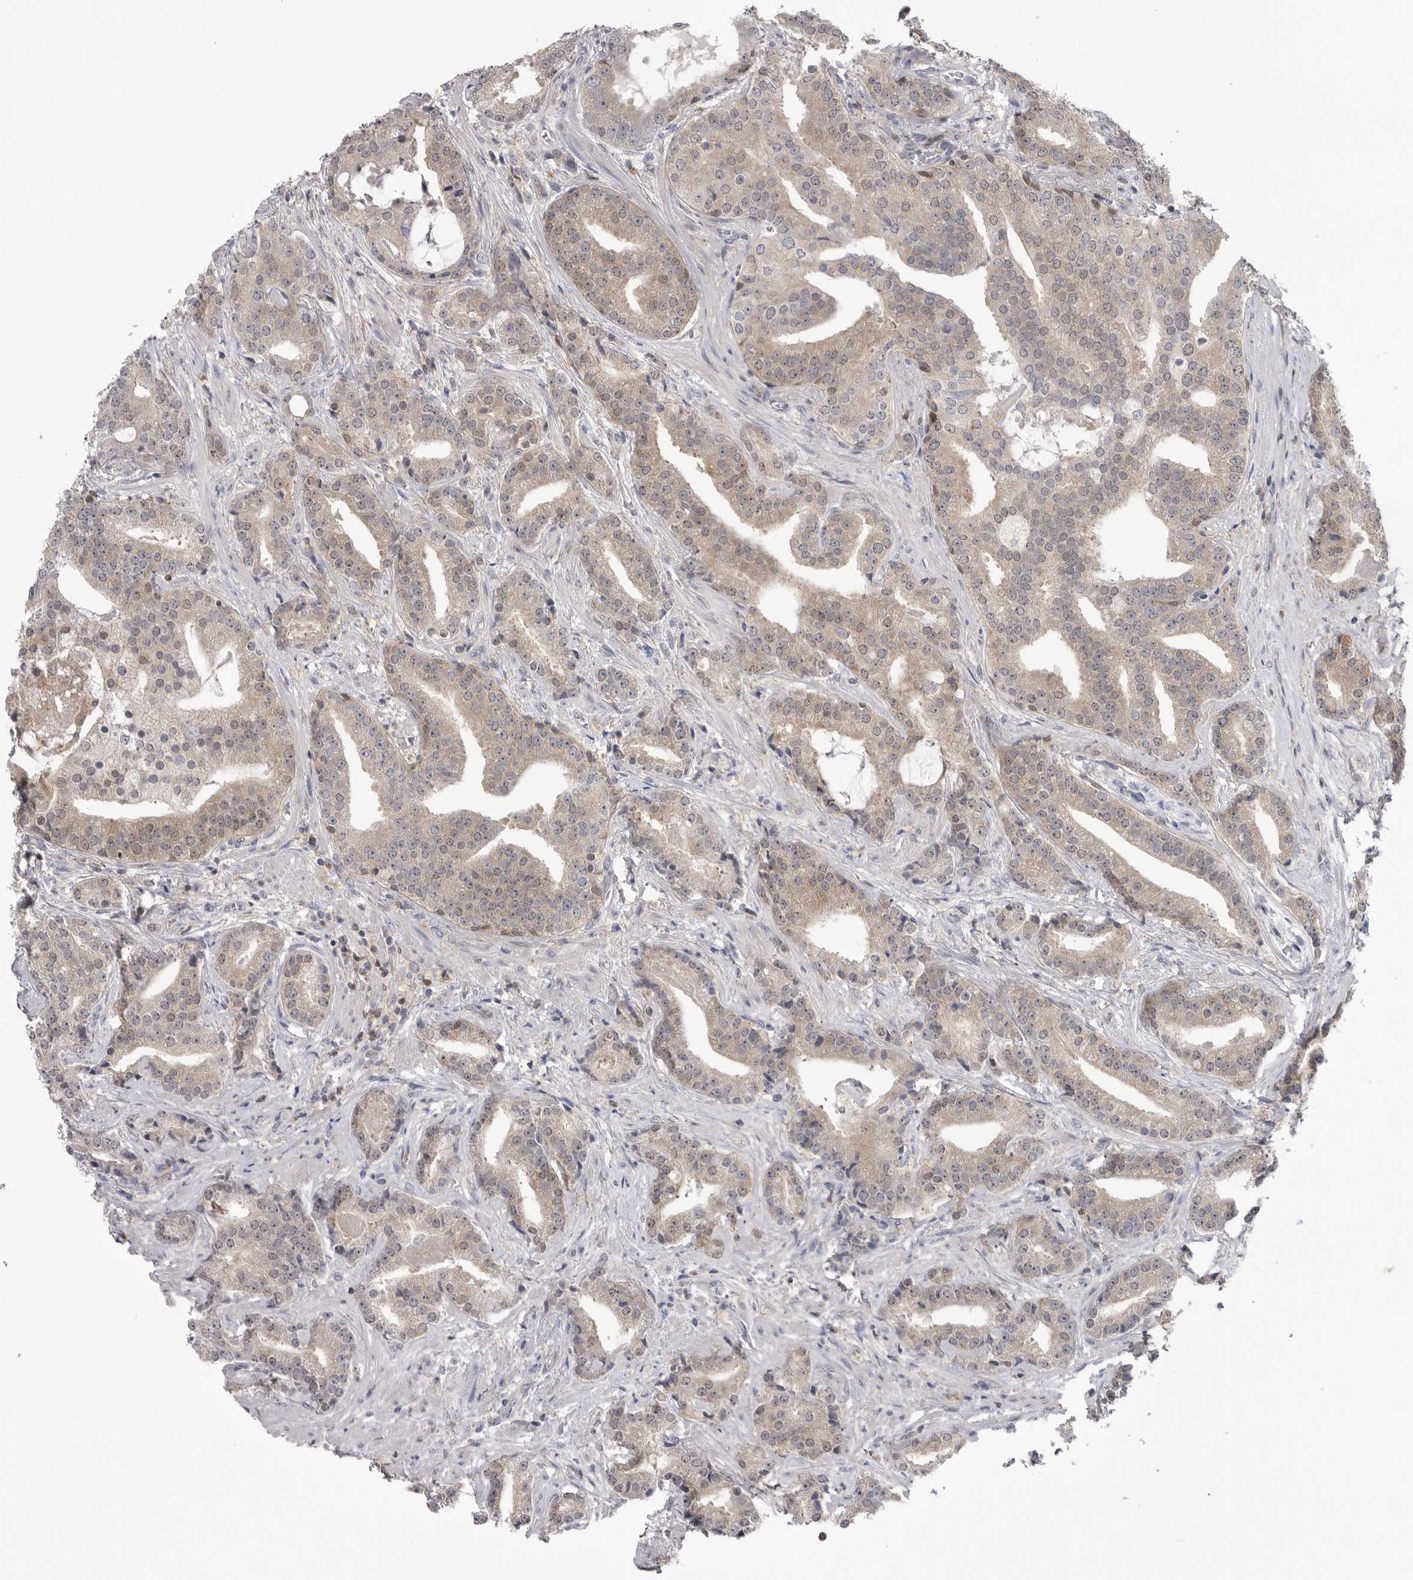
{"staining": {"intensity": "weak", "quantity": "25%-75%", "location": "cytoplasmic/membranous"}, "tissue": "prostate cancer", "cell_type": "Tumor cells", "image_type": "cancer", "snomed": [{"axis": "morphology", "description": "Adenocarcinoma, Low grade"}, {"axis": "topography", "description": "Prostate"}], "caption": "Immunohistochemical staining of prostate low-grade adenocarcinoma displays low levels of weak cytoplasmic/membranous protein staining in approximately 25%-75% of tumor cells.", "gene": "MAPK13", "patient": {"sex": "male", "age": 67}}